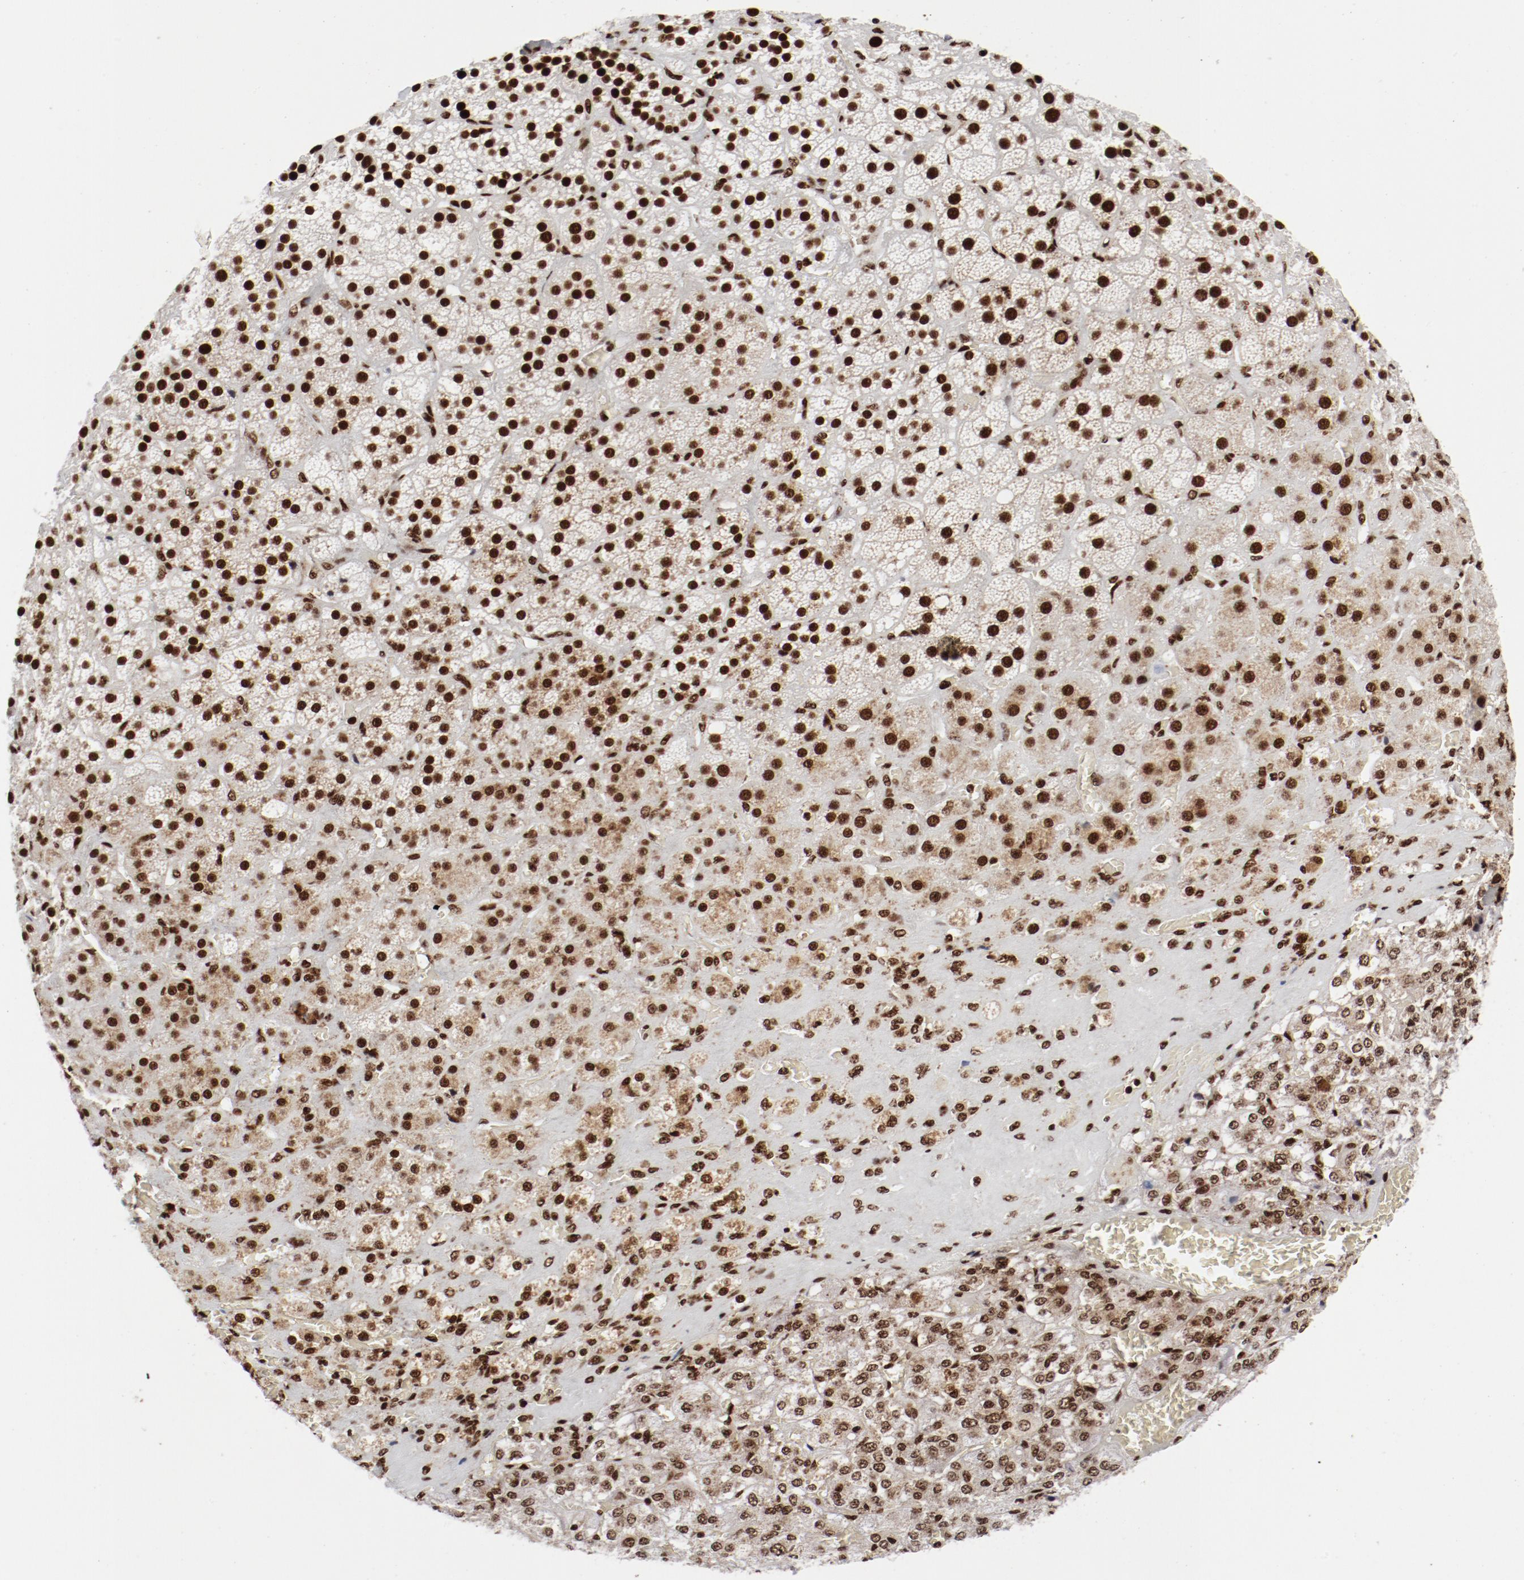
{"staining": {"intensity": "strong", "quantity": ">75%", "location": "nuclear"}, "tissue": "adrenal gland", "cell_type": "Glandular cells", "image_type": "normal", "snomed": [{"axis": "morphology", "description": "Normal tissue, NOS"}, {"axis": "topography", "description": "Adrenal gland"}], "caption": "Immunohistochemistry (IHC) micrograph of unremarkable adrenal gland stained for a protein (brown), which exhibits high levels of strong nuclear positivity in about >75% of glandular cells.", "gene": "NFYB", "patient": {"sex": "female", "age": 71}}